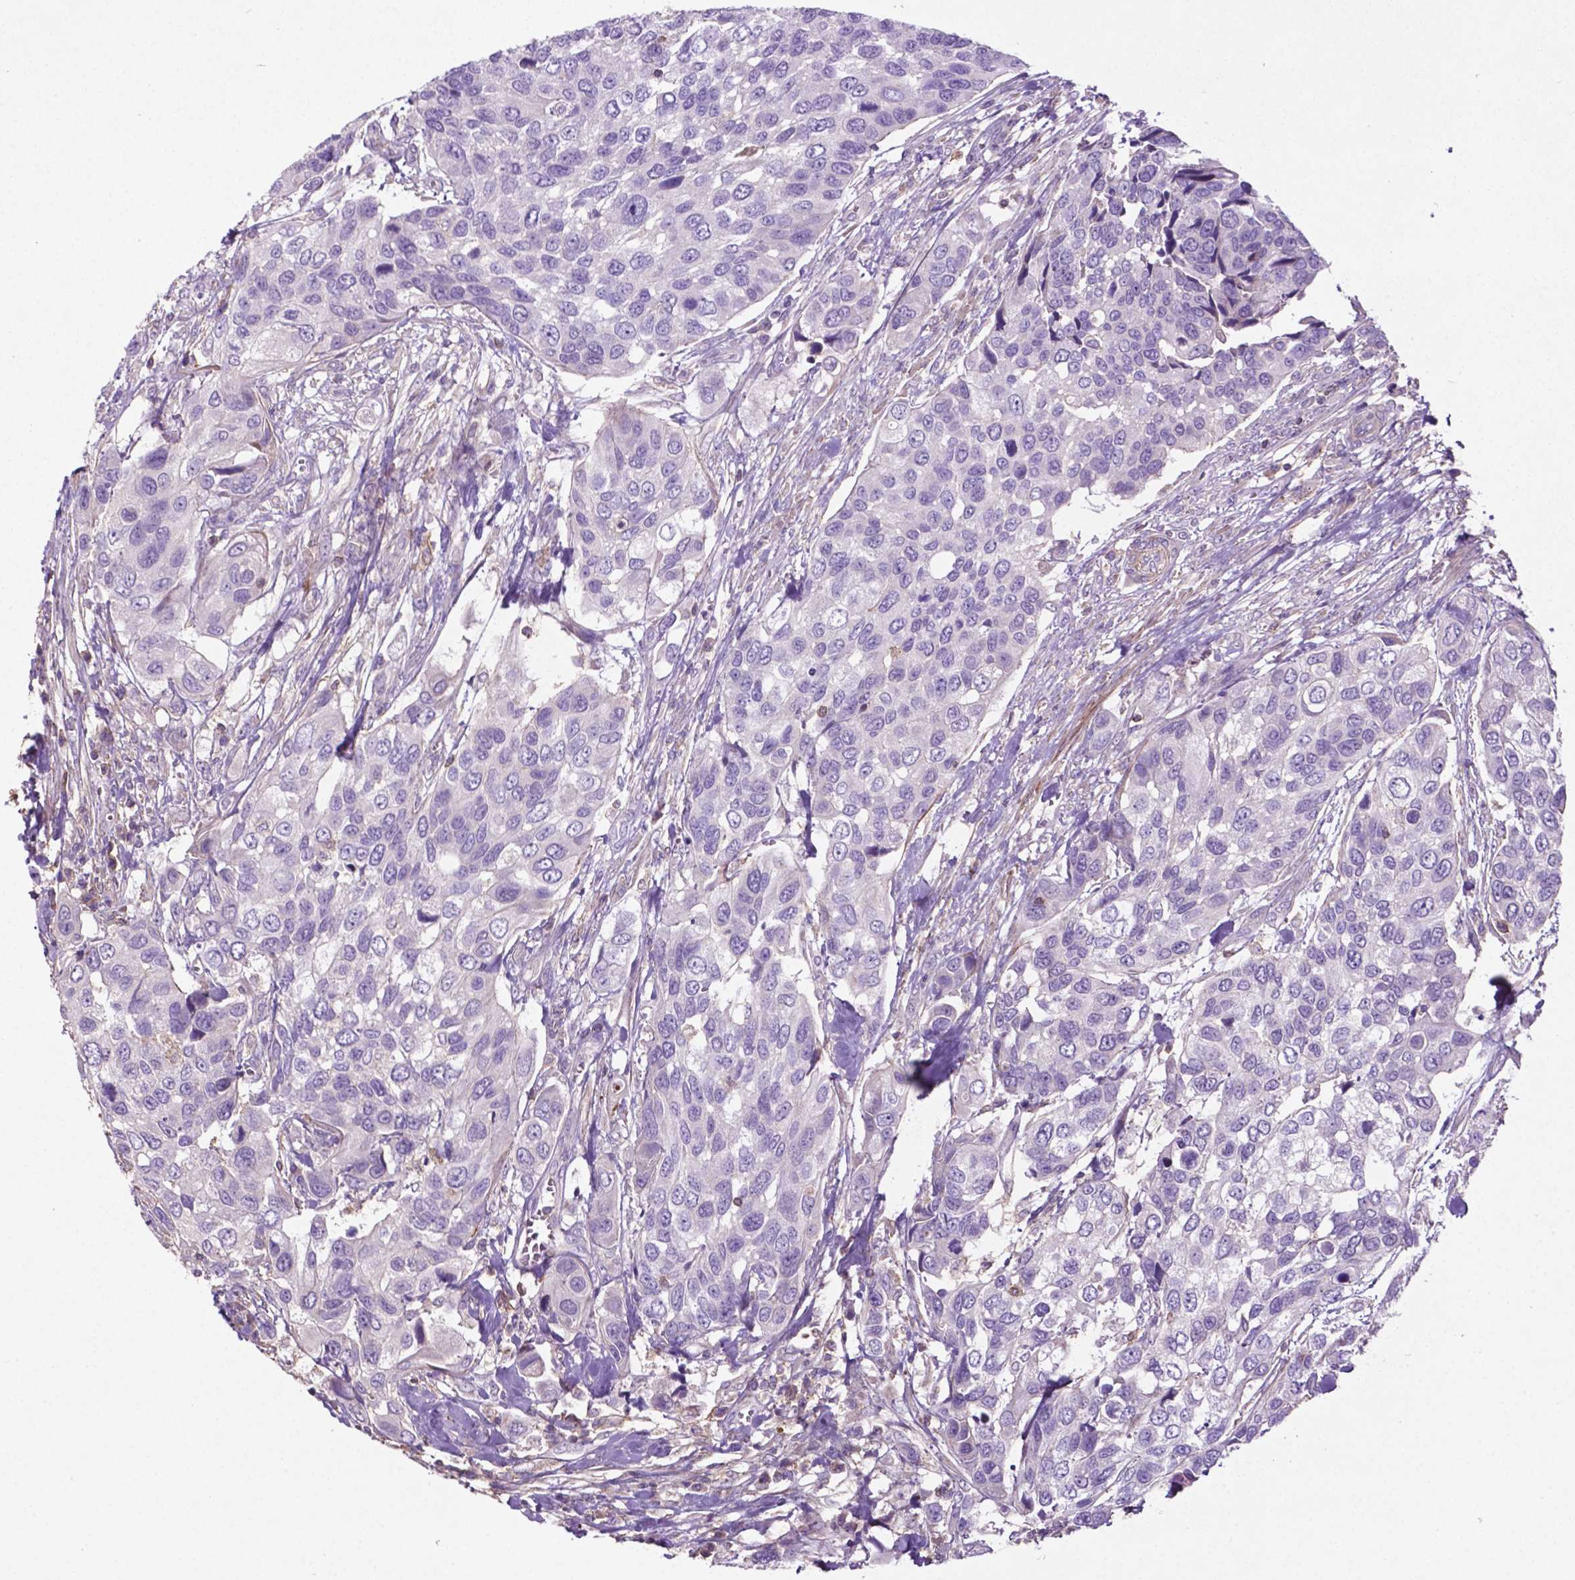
{"staining": {"intensity": "negative", "quantity": "none", "location": "none"}, "tissue": "urothelial cancer", "cell_type": "Tumor cells", "image_type": "cancer", "snomed": [{"axis": "morphology", "description": "Urothelial carcinoma, High grade"}, {"axis": "topography", "description": "Urinary bladder"}], "caption": "Immunohistochemistry (IHC) image of urothelial cancer stained for a protein (brown), which exhibits no staining in tumor cells.", "gene": "BMP4", "patient": {"sex": "male", "age": 60}}